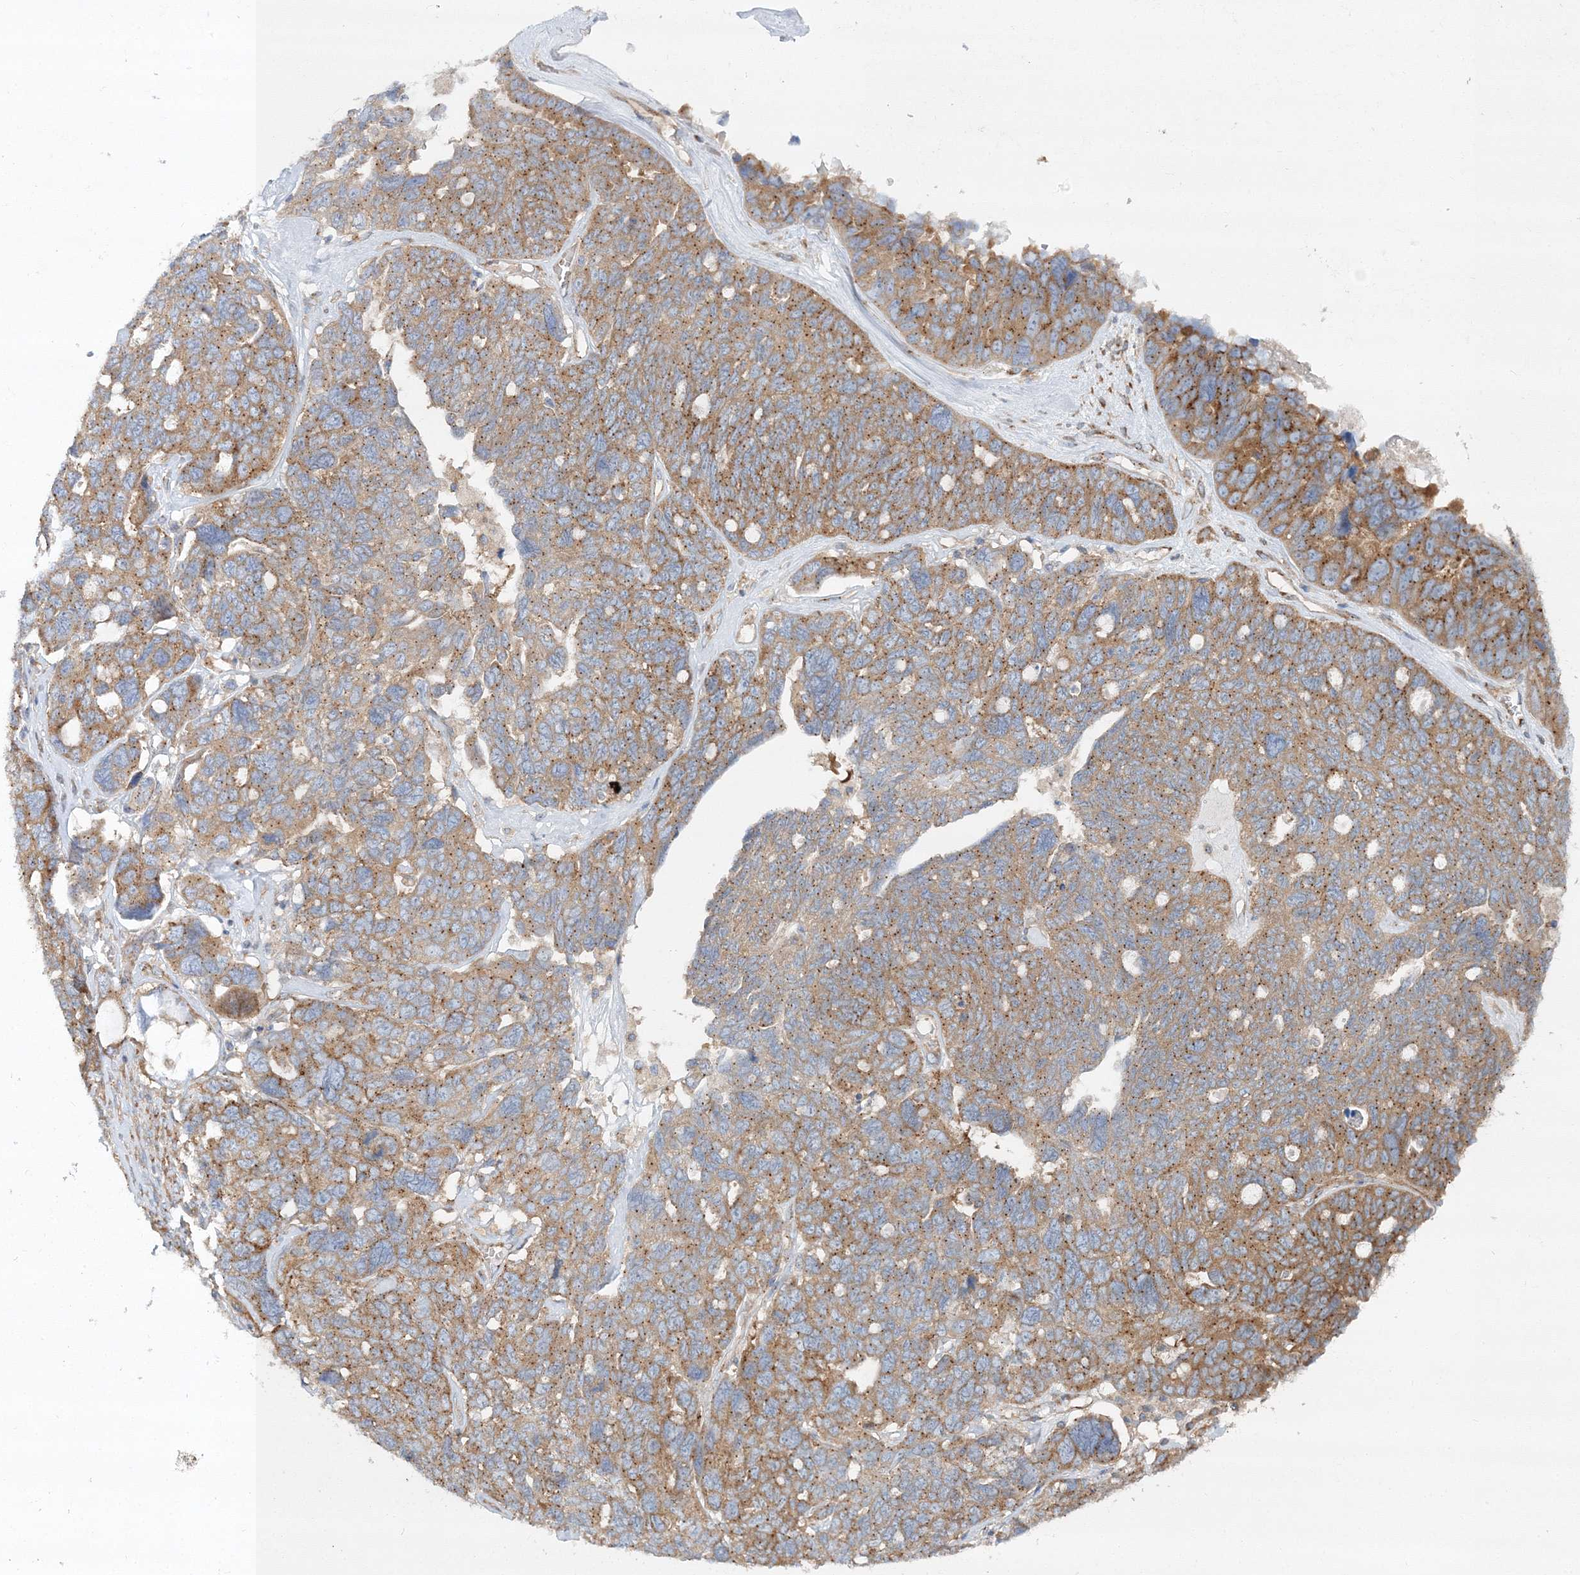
{"staining": {"intensity": "moderate", "quantity": ">75%", "location": "cytoplasmic/membranous"}, "tissue": "ovarian cancer", "cell_type": "Tumor cells", "image_type": "cancer", "snomed": [{"axis": "morphology", "description": "Cystadenocarcinoma, serous, NOS"}, {"axis": "topography", "description": "Ovary"}], "caption": "There is medium levels of moderate cytoplasmic/membranous expression in tumor cells of ovarian cancer (serous cystadenocarcinoma), as demonstrated by immunohistochemical staining (brown color).", "gene": "SEC23IP", "patient": {"sex": "female", "age": 79}}